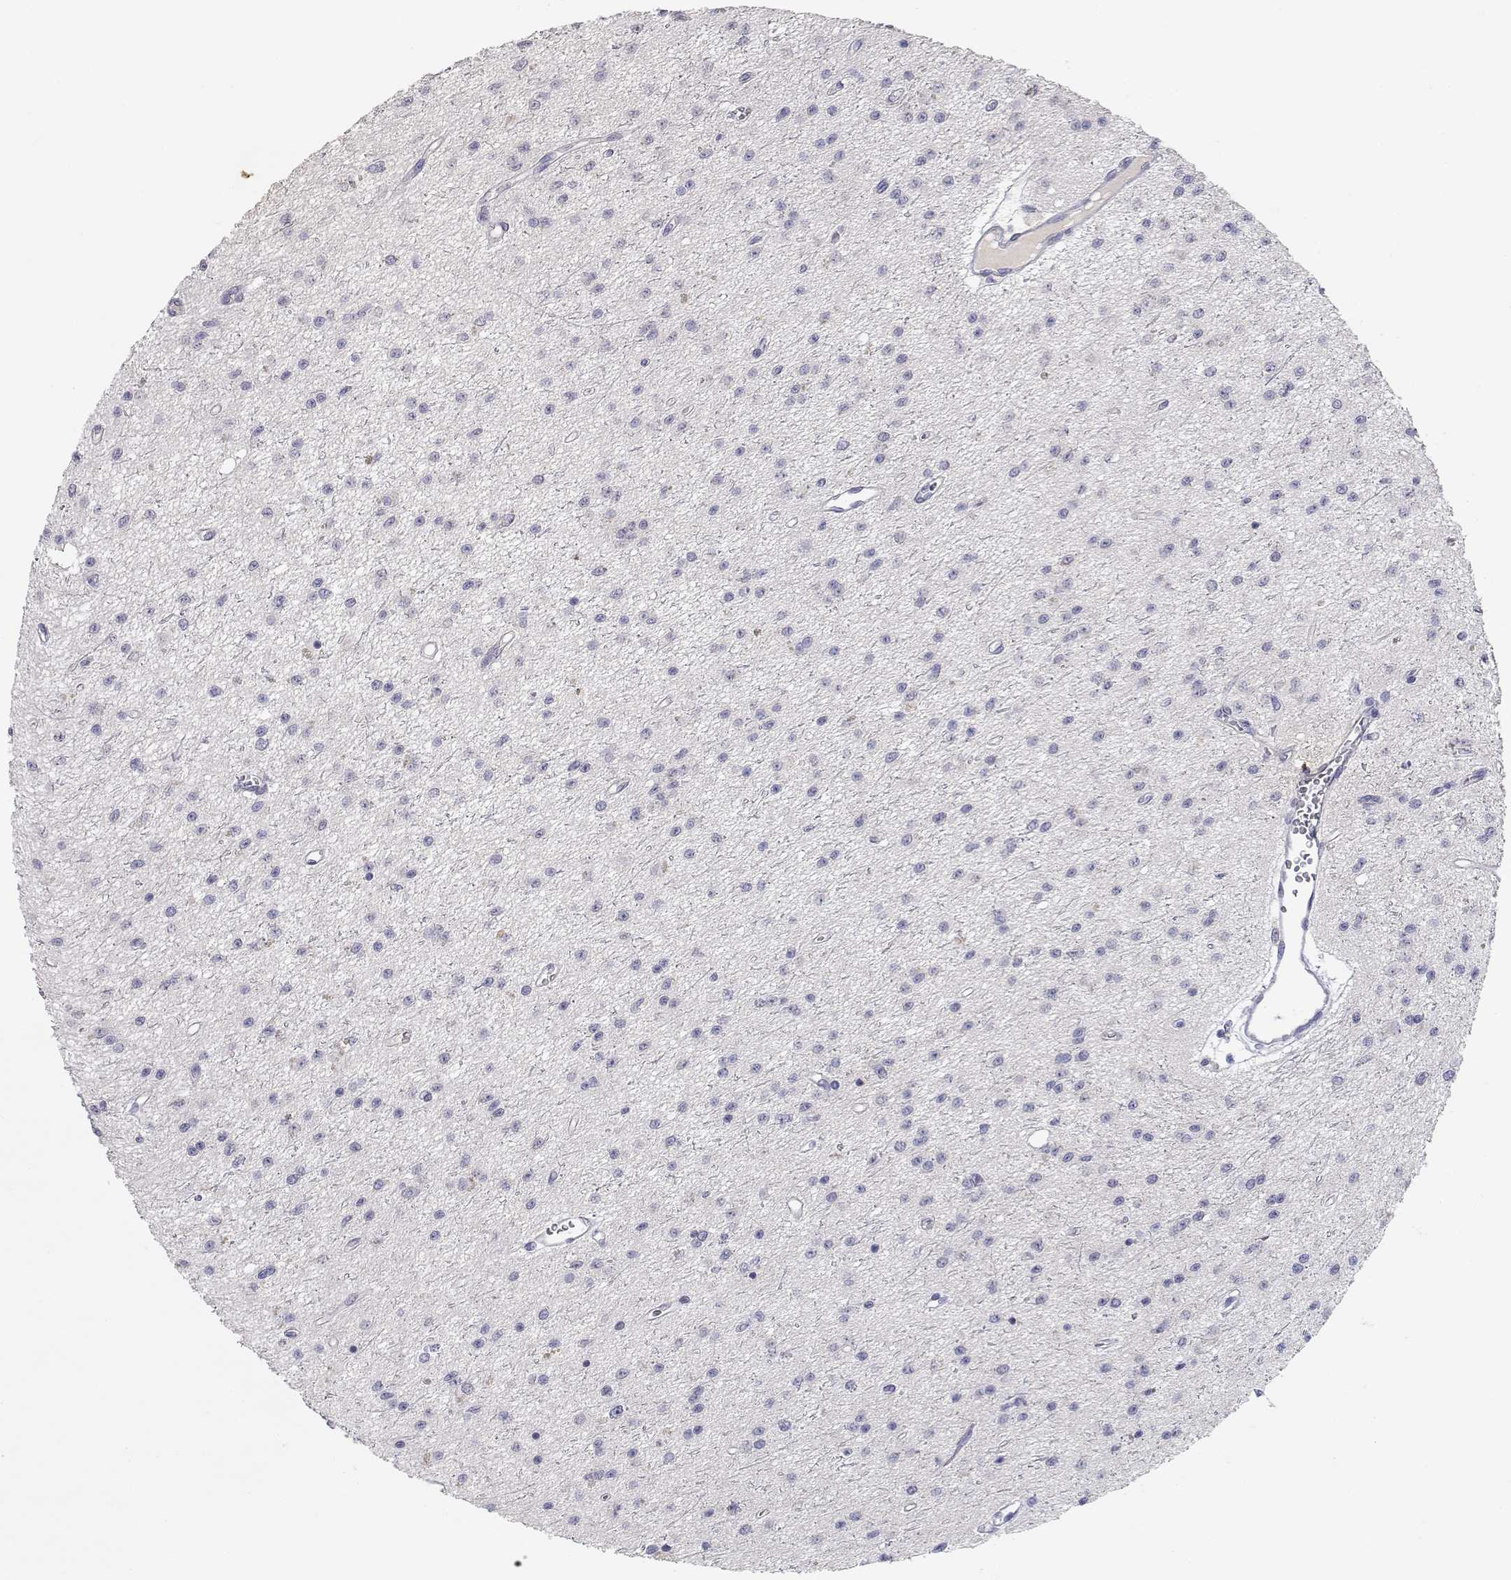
{"staining": {"intensity": "negative", "quantity": "none", "location": "none"}, "tissue": "glioma", "cell_type": "Tumor cells", "image_type": "cancer", "snomed": [{"axis": "morphology", "description": "Glioma, malignant, Low grade"}, {"axis": "topography", "description": "Brain"}], "caption": "Tumor cells show no significant positivity in low-grade glioma (malignant). (Stains: DAB IHC with hematoxylin counter stain, Microscopy: brightfield microscopy at high magnification).", "gene": "ADA", "patient": {"sex": "female", "age": 45}}